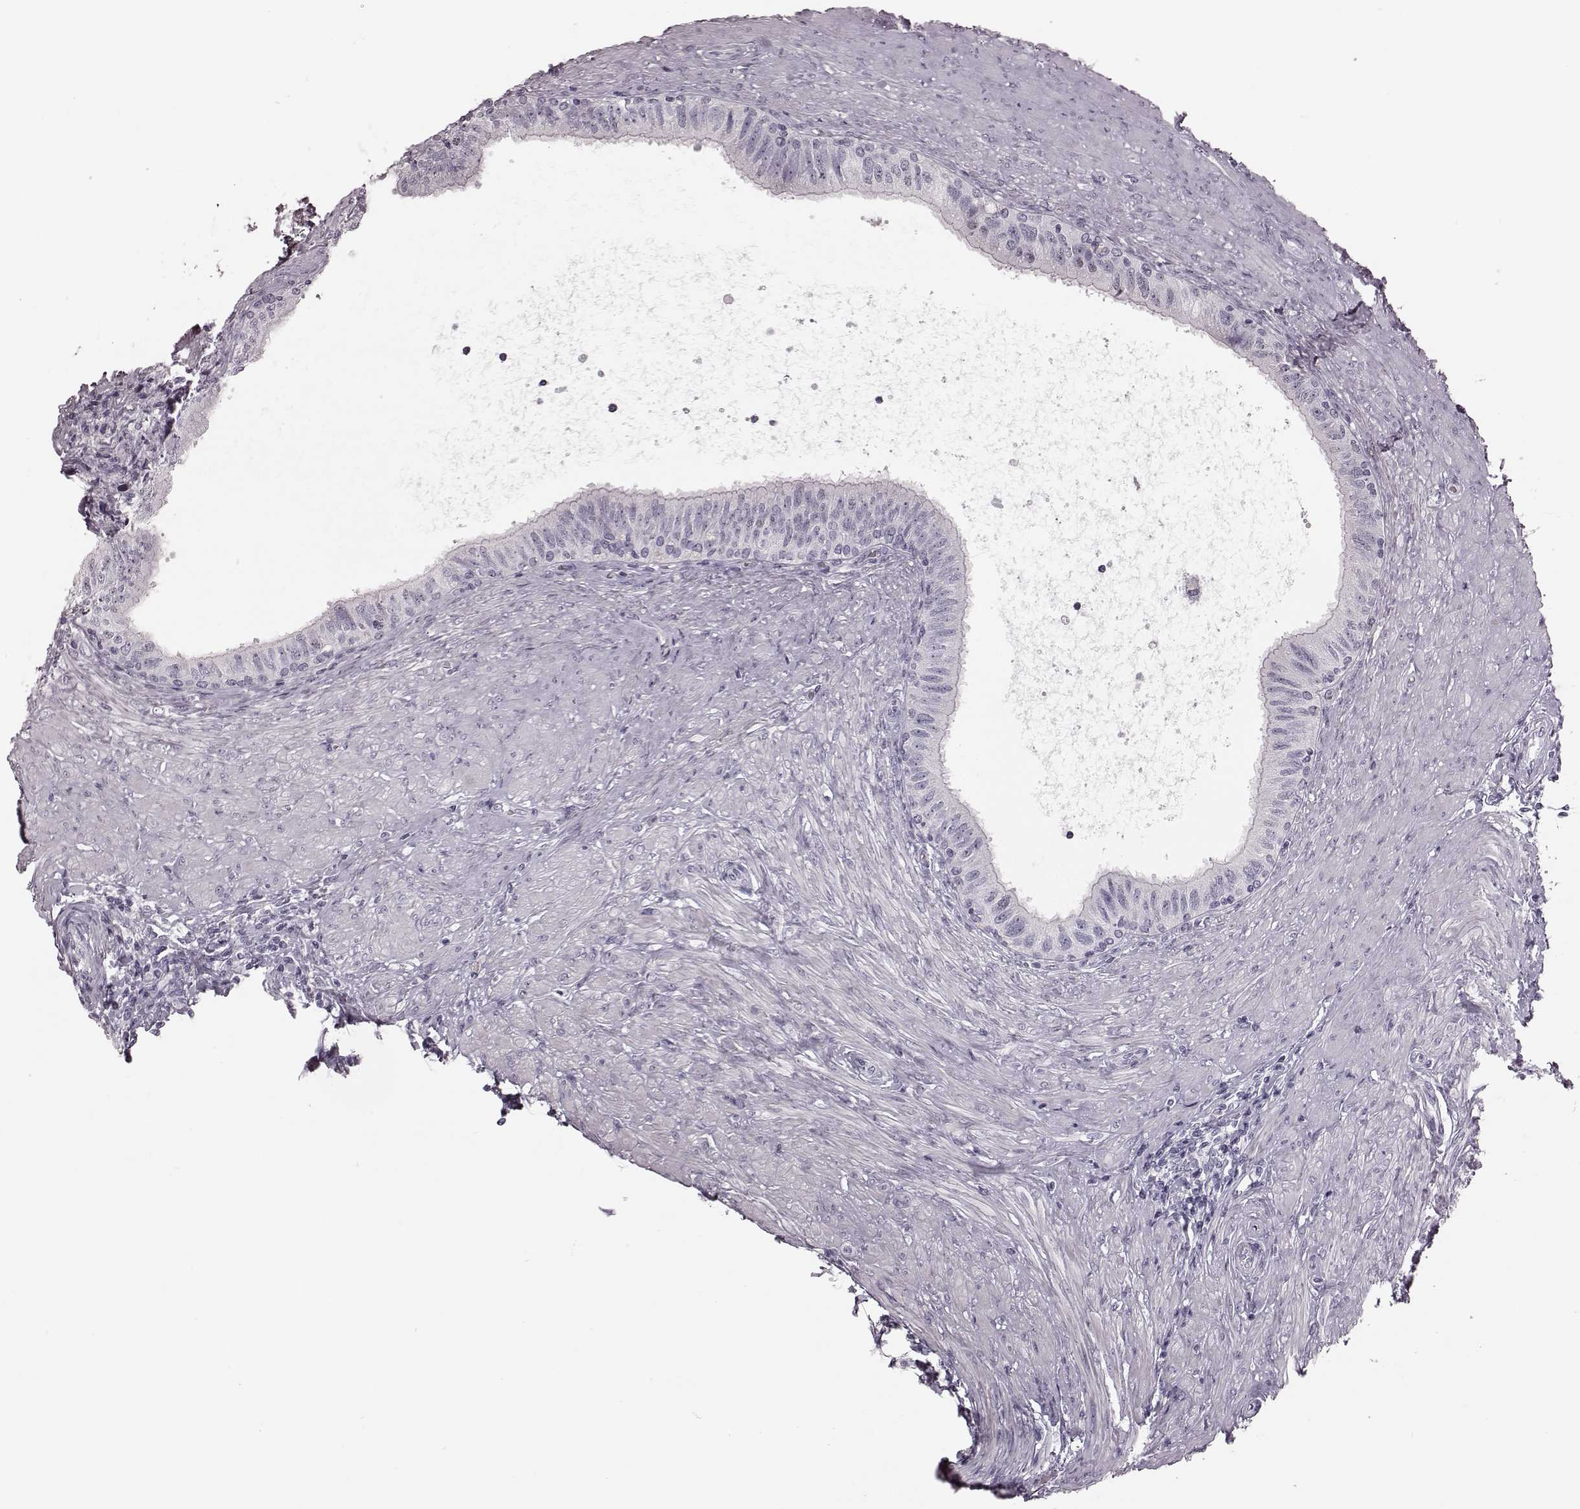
{"staining": {"intensity": "negative", "quantity": "none", "location": "none"}, "tissue": "epididymis", "cell_type": "Glandular cells", "image_type": "normal", "snomed": [{"axis": "morphology", "description": "Normal tissue, NOS"}, {"axis": "morphology", "description": "Seminoma, NOS"}, {"axis": "topography", "description": "Testis"}, {"axis": "topography", "description": "Epididymis"}], "caption": "Glandular cells show no significant staining in normal epididymis.", "gene": "ZNF433", "patient": {"sex": "male", "age": 61}}